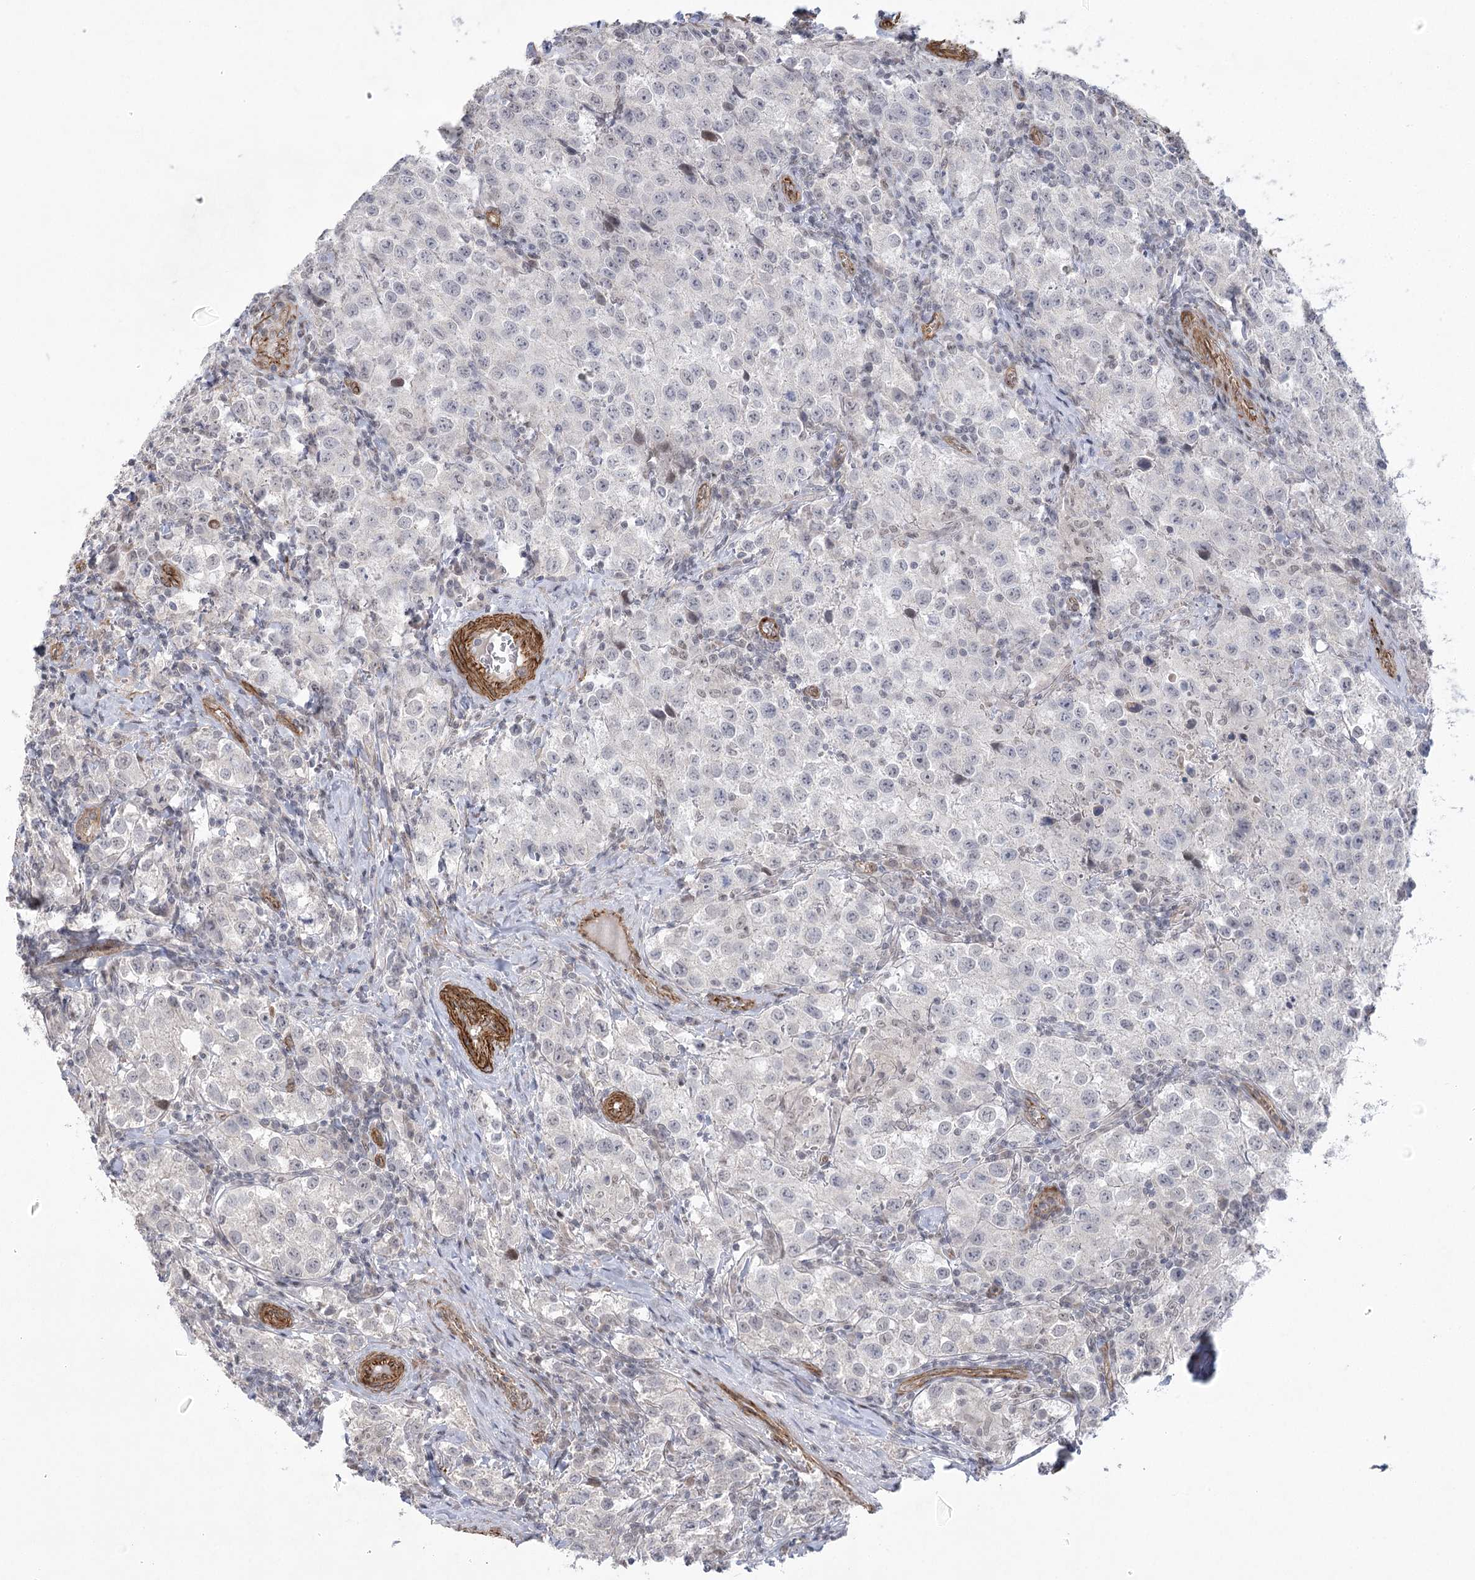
{"staining": {"intensity": "weak", "quantity": "<25%", "location": "nuclear"}, "tissue": "testis cancer", "cell_type": "Tumor cells", "image_type": "cancer", "snomed": [{"axis": "morphology", "description": "Seminoma, NOS"}, {"axis": "morphology", "description": "Carcinoma, Embryonal, NOS"}, {"axis": "topography", "description": "Testis"}], "caption": "Testis cancer (seminoma) was stained to show a protein in brown. There is no significant staining in tumor cells. (IHC, brightfield microscopy, high magnification).", "gene": "AMTN", "patient": {"sex": "male", "age": 43}}